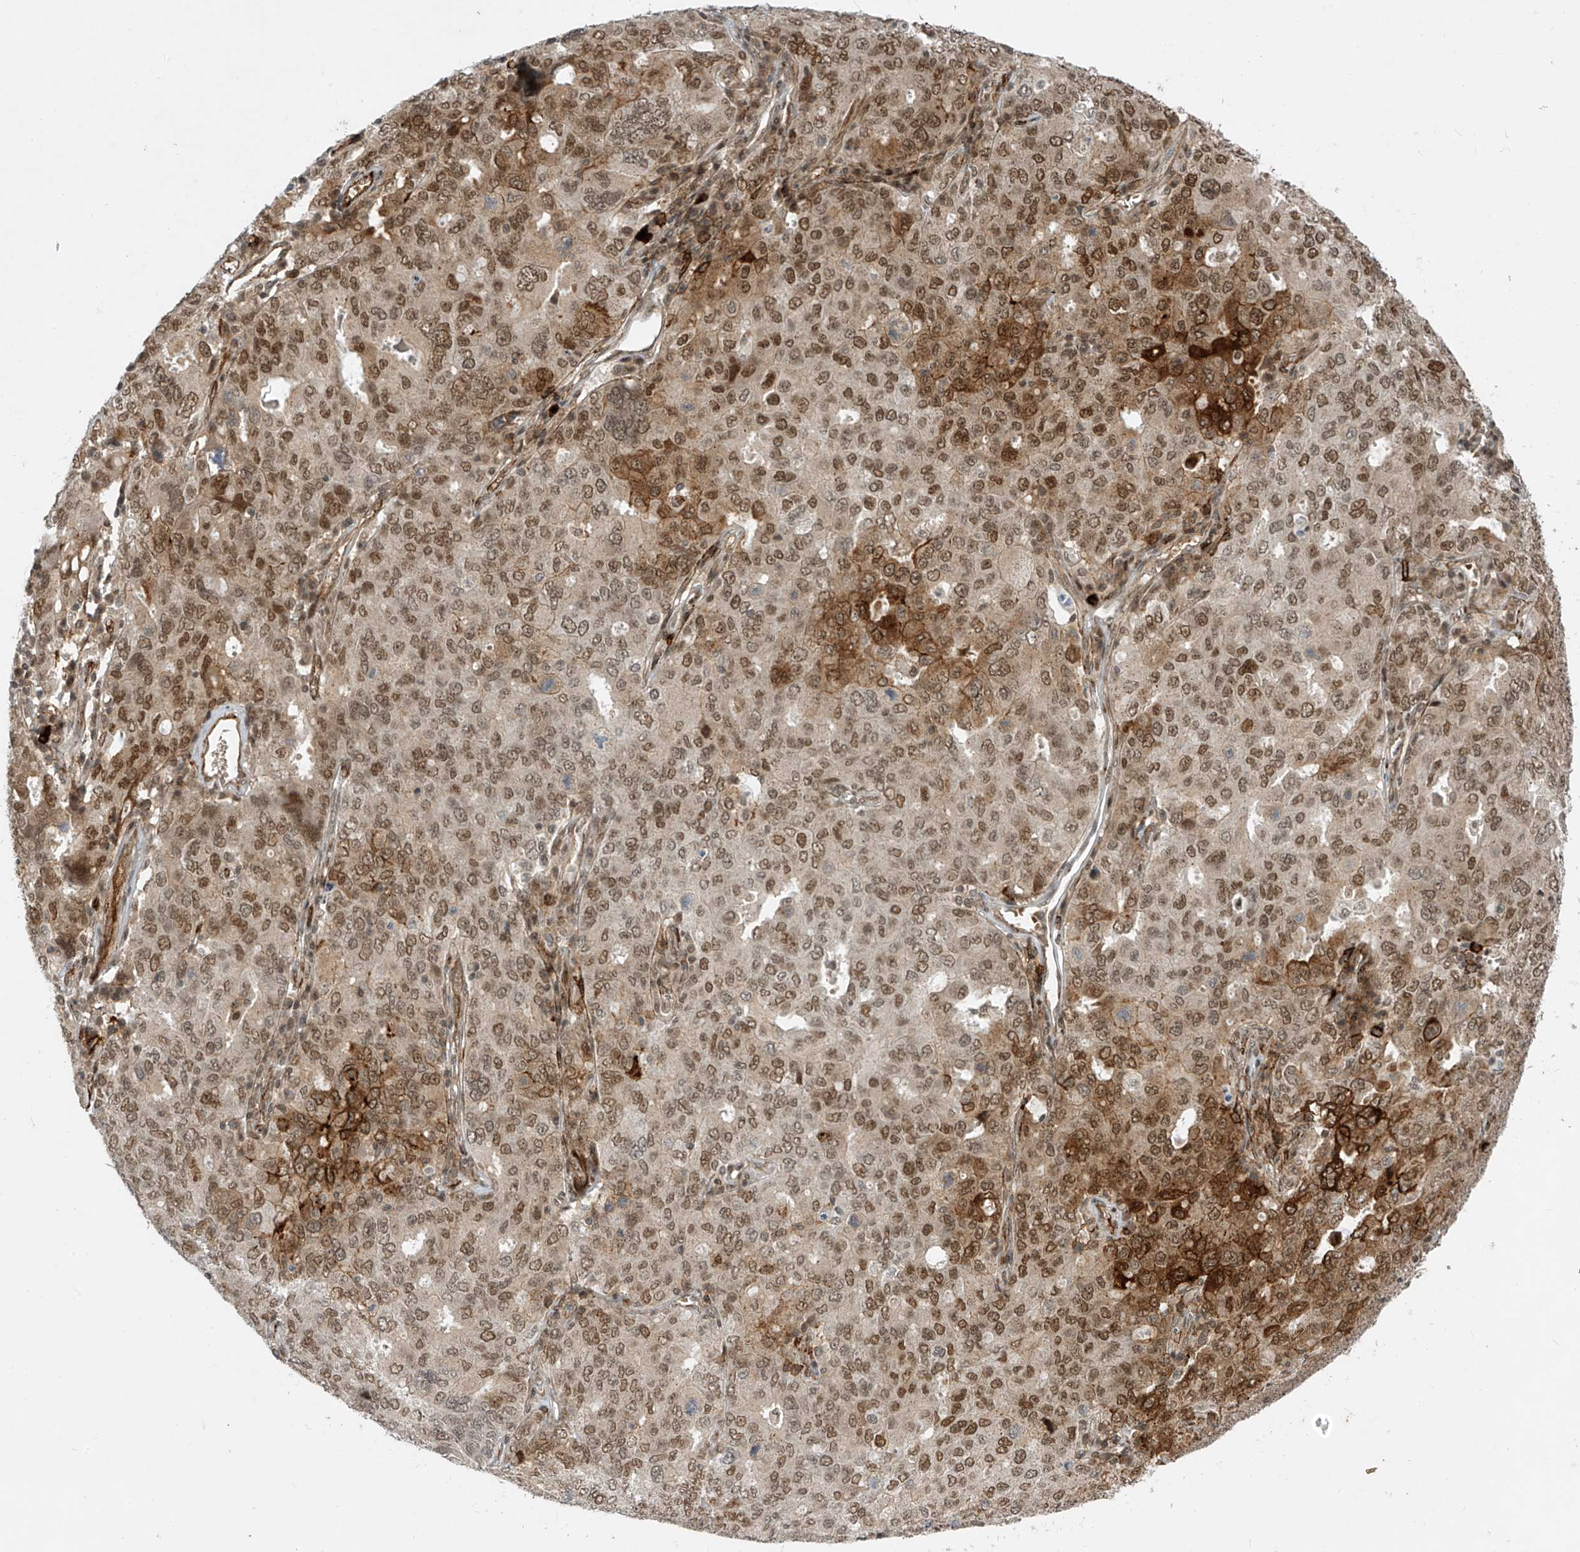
{"staining": {"intensity": "moderate", "quantity": ">75%", "location": "cytoplasmic/membranous,nuclear"}, "tissue": "ovarian cancer", "cell_type": "Tumor cells", "image_type": "cancer", "snomed": [{"axis": "morphology", "description": "Carcinoma, endometroid"}, {"axis": "topography", "description": "Ovary"}], "caption": "This photomicrograph displays immunohistochemistry (IHC) staining of ovarian cancer (endometroid carcinoma), with medium moderate cytoplasmic/membranous and nuclear positivity in about >75% of tumor cells.", "gene": "LAGE3", "patient": {"sex": "female", "age": 62}}